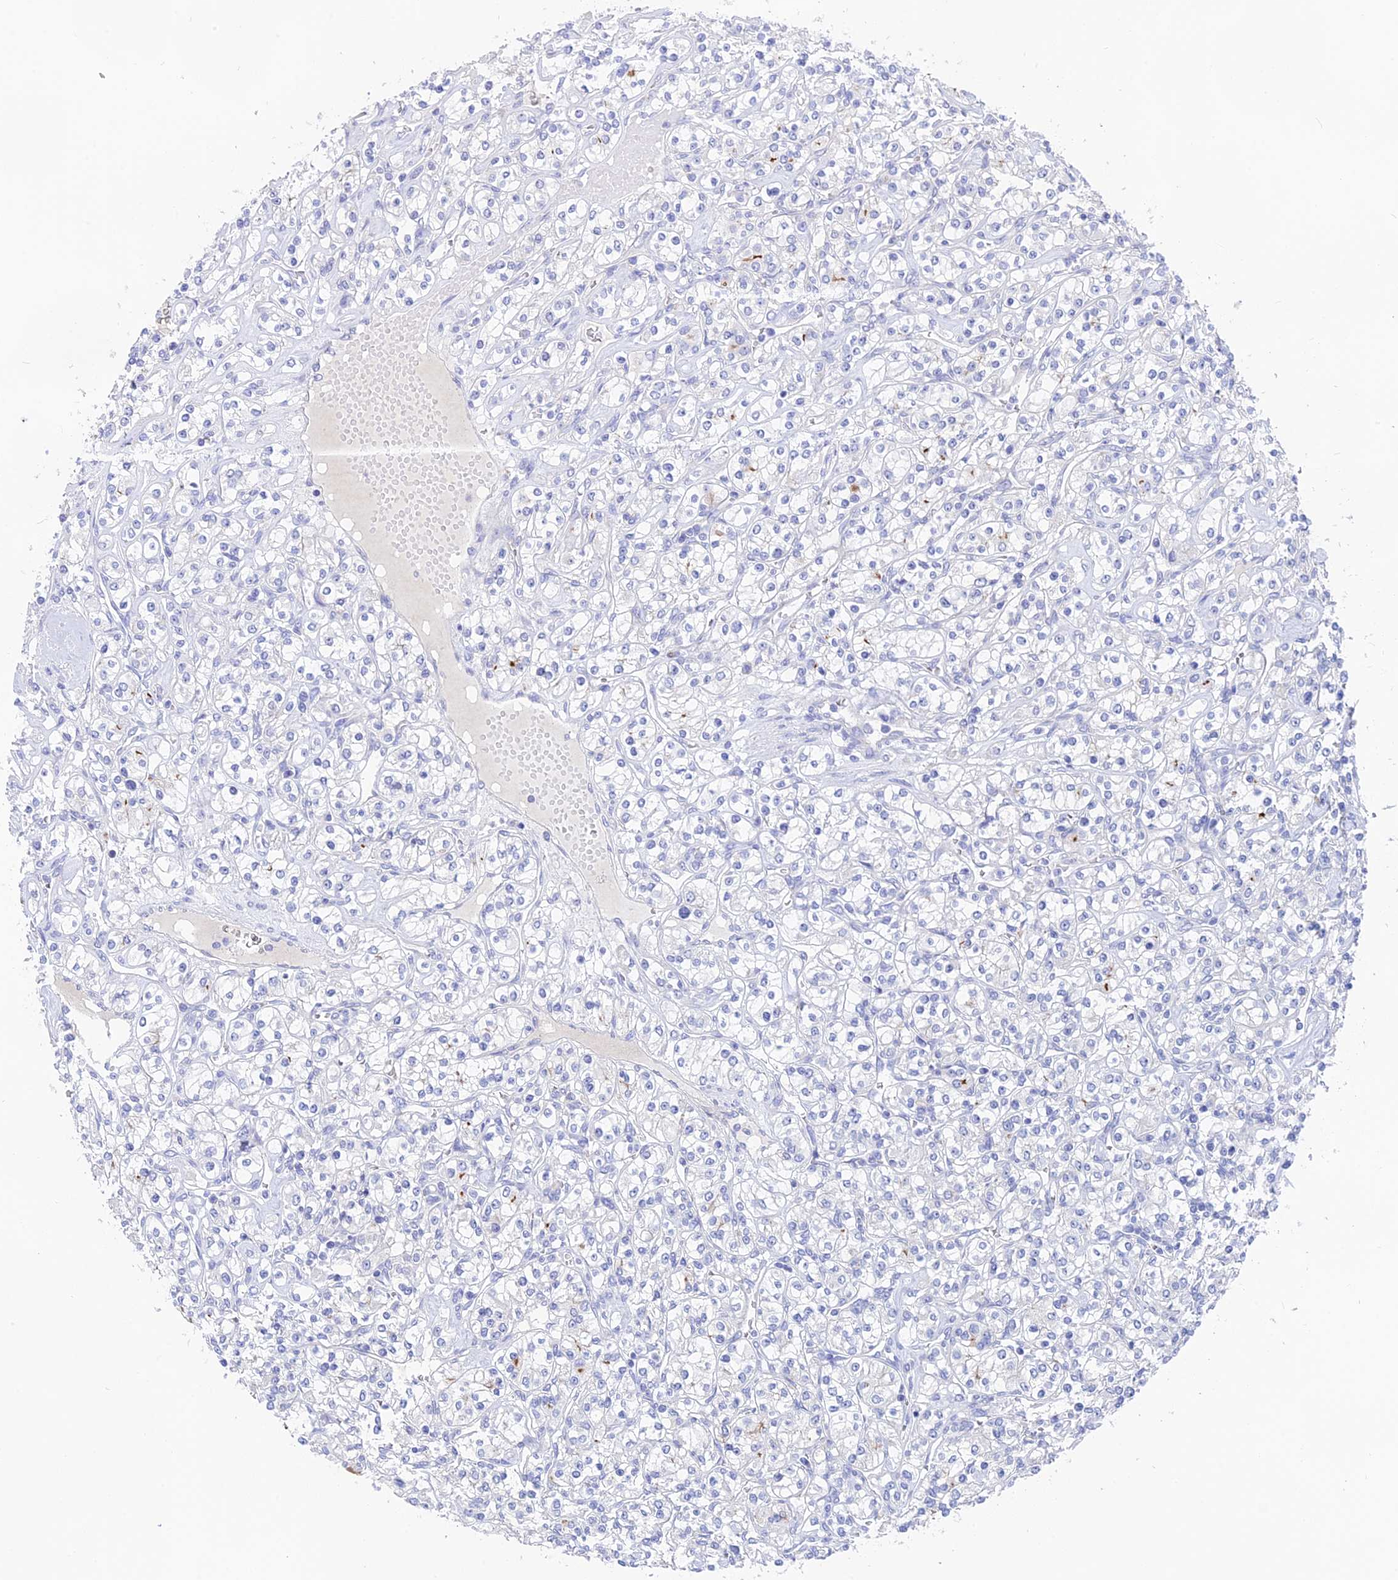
{"staining": {"intensity": "negative", "quantity": "none", "location": "none"}, "tissue": "renal cancer", "cell_type": "Tumor cells", "image_type": "cancer", "snomed": [{"axis": "morphology", "description": "Adenocarcinoma, NOS"}, {"axis": "topography", "description": "Kidney"}], "caption": "Photomicrograph shows no protein expression in tumor cells of renal cancer tissue.", "gene": "TENT4B", "patient": {"sex": "male", "age": 77}}